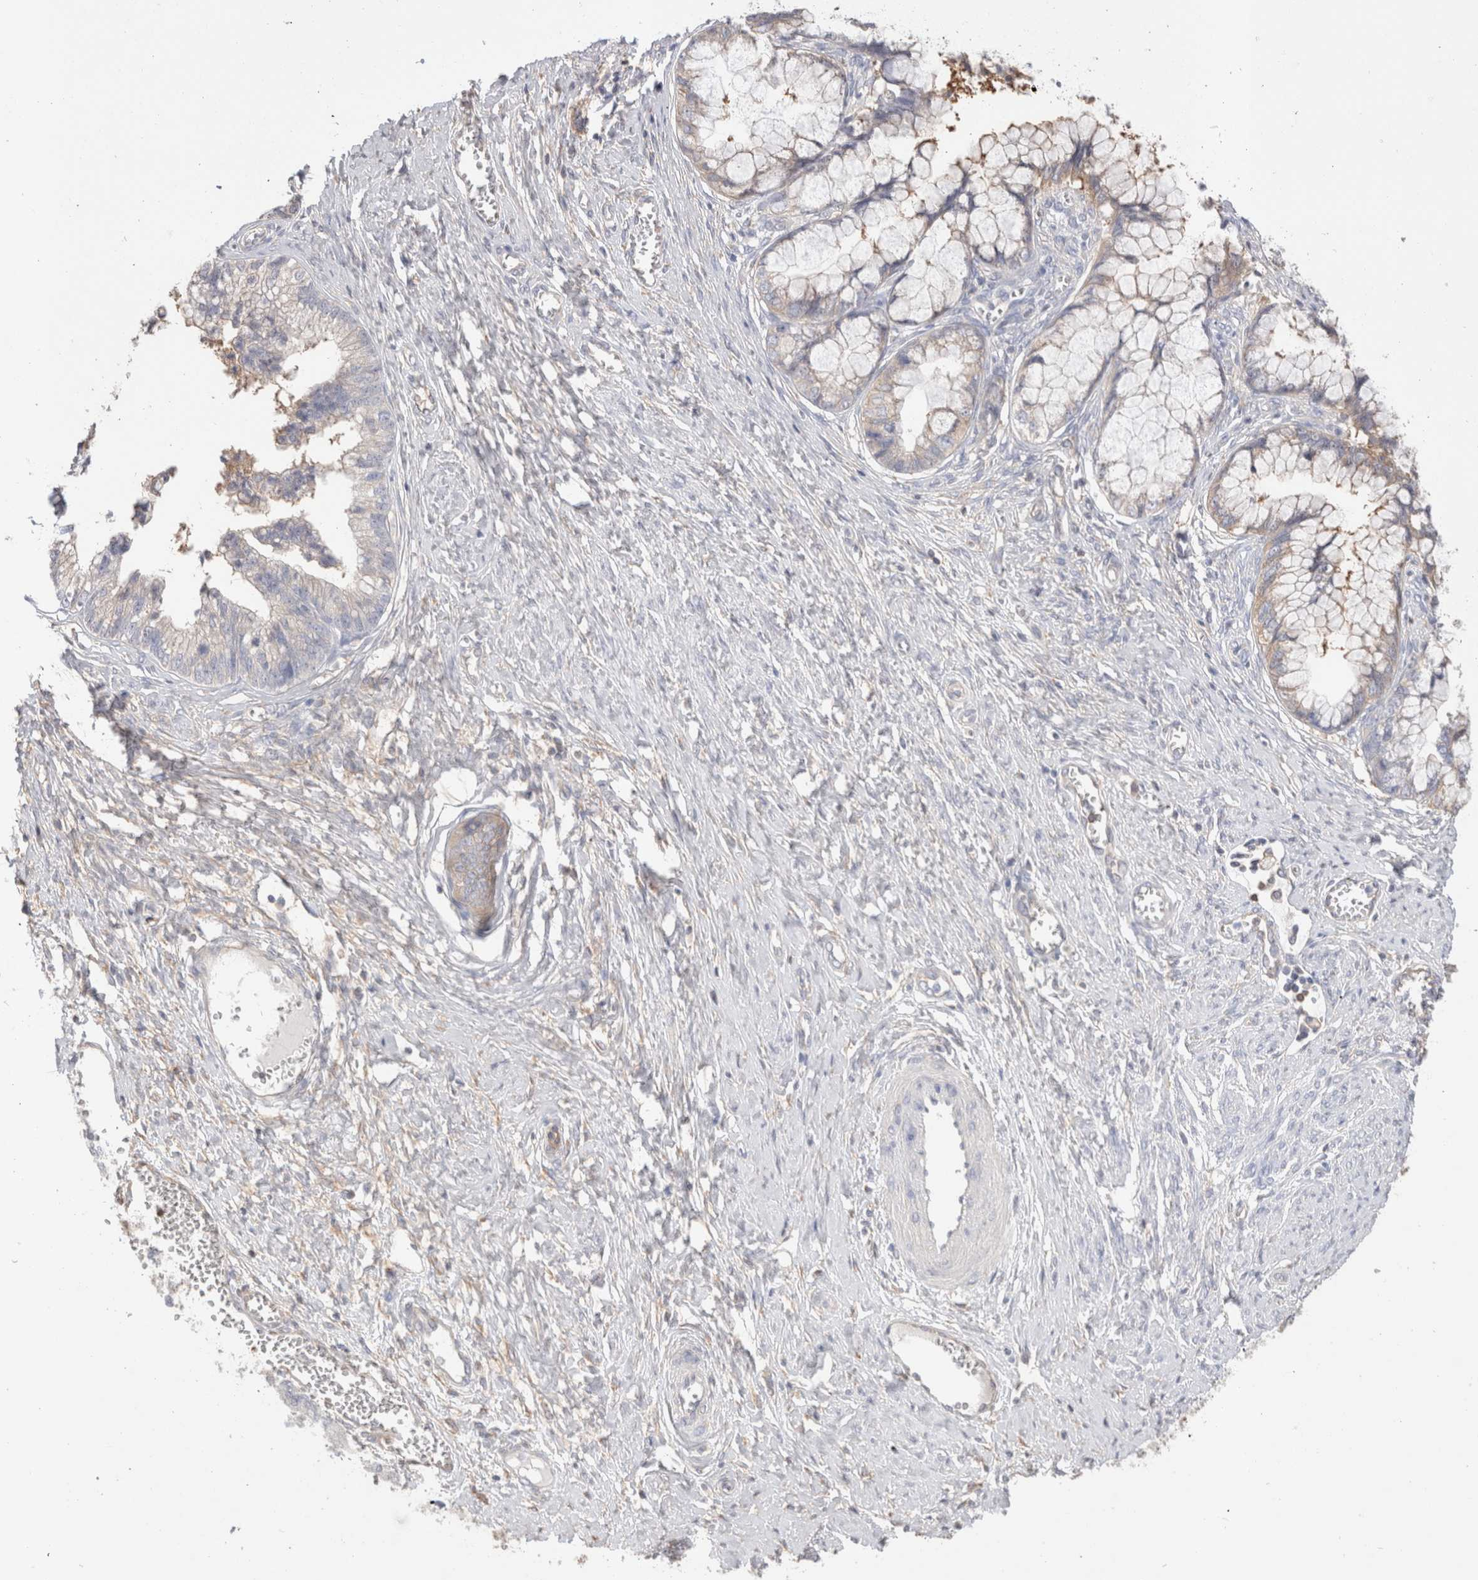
{"staining": {"intensity": "weak", "quantity": ">75%", "location": "cytoplasmic/membranous"}, "tissue": "cervical cancer", "cell_type": "Tumor cells", "image_type": "cancer", "snomed": [{"axis": "morphology", "description": "Adenocarcinoma, NOS"}, {"axis": "topography", "description": "Cervix"}], "caption": "There is low levels of weak cytoplasmic/membranous staining in tumor cells of adenocarcinoma (cervical), as demonstrated by immunohistochemical staining (brown color).", "gene": "CAPN2", "patient": {"sex": "female", "age": 44}}